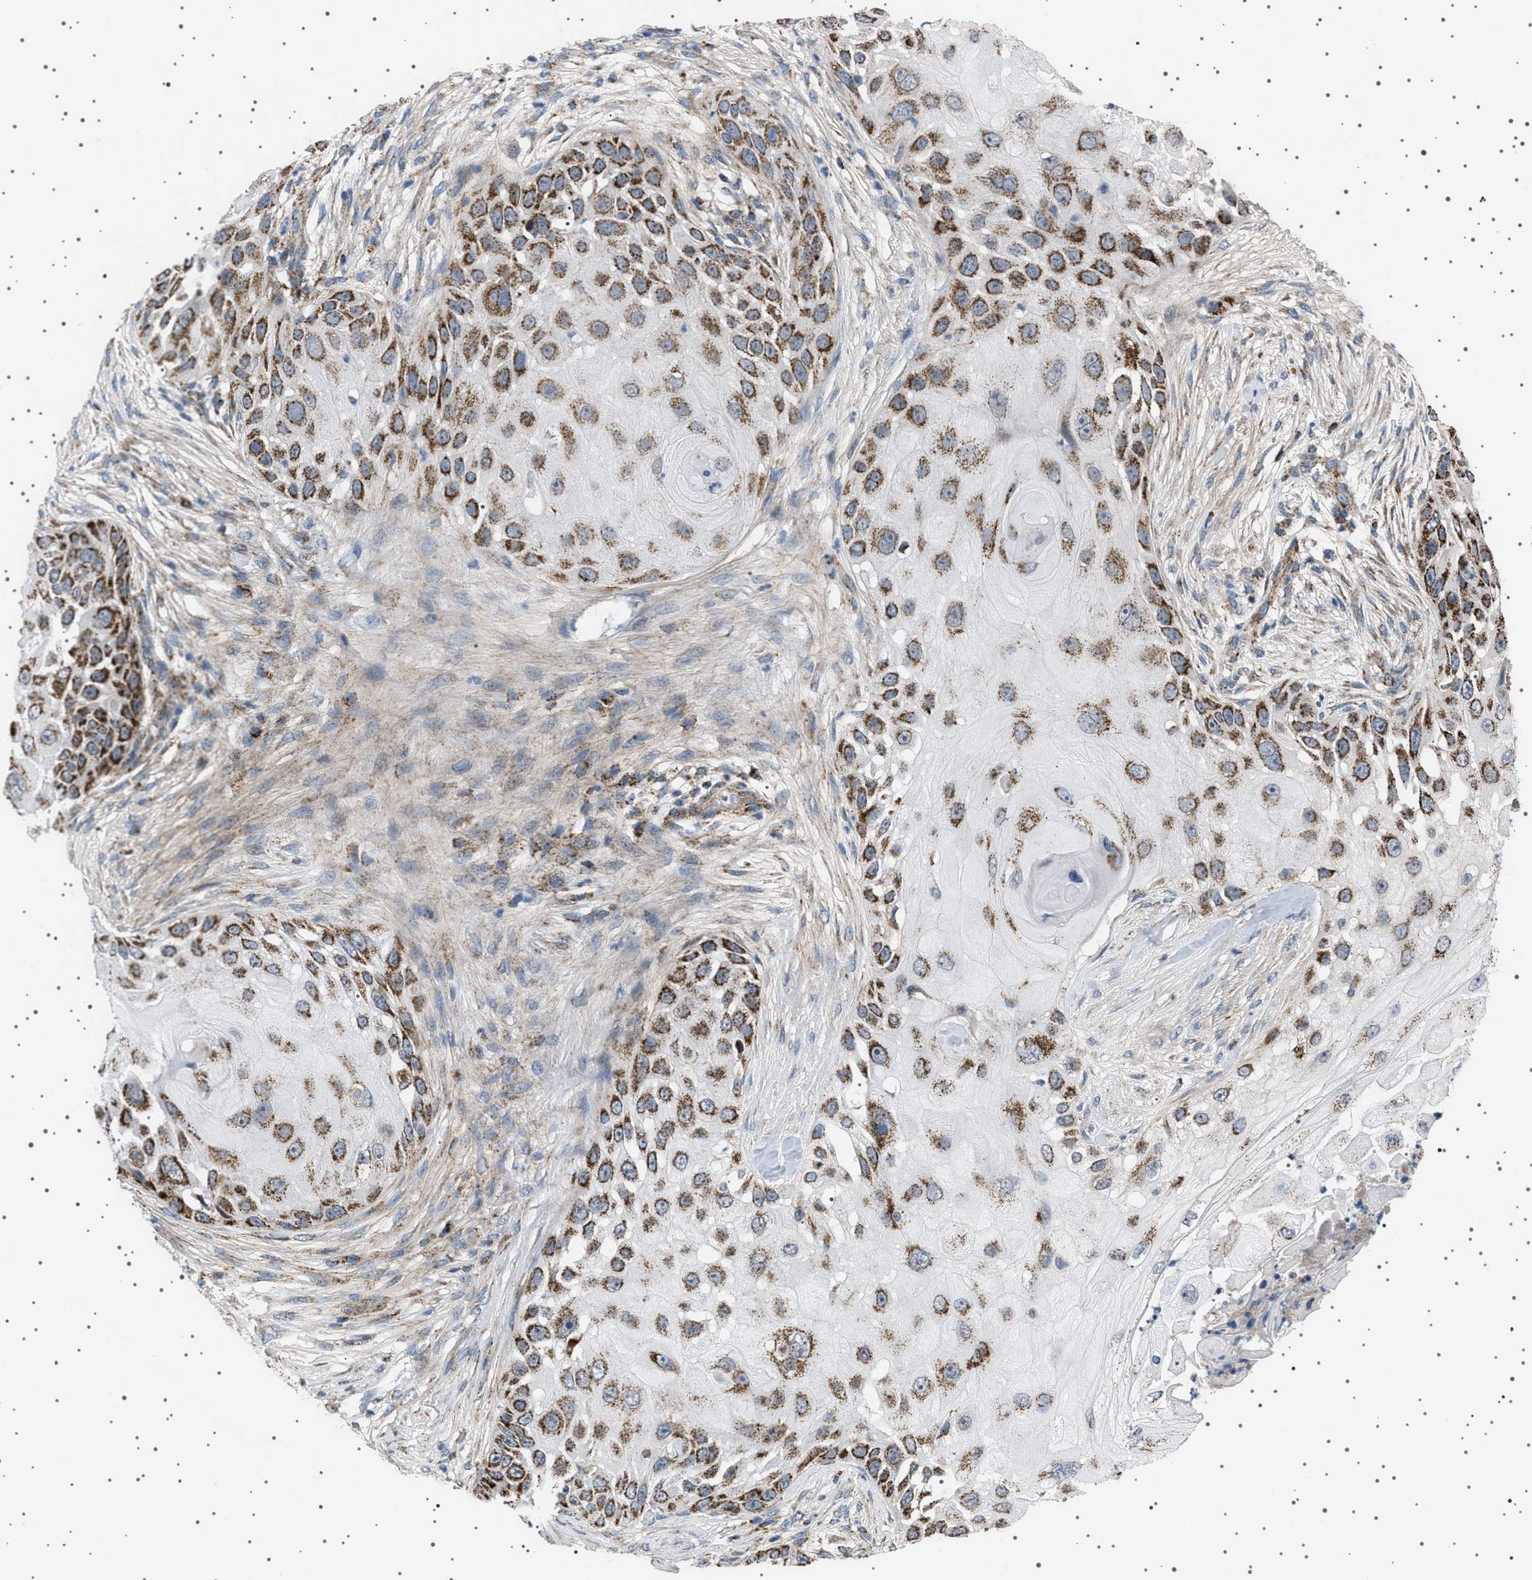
{"staining": {"intensity": "strong", "quantity": ">75%", "location": "cytoplasmic/membranous"}, "tissue": "skin cancer", "cell_type": "Tumor cells", "image_type": "cancer", "snomed": [{"axis": "morphology", "description": "Squamous cell carcinoma, NOS"}, {"axis": "topography", "description": "Skin"}], "caption": "A photomicrograph showing strong cytoplasmic/membranous staining in approximately >75% of tumor cells in skin squamous cell carcinoma, as visualized by brown immunohistochemical staining.", "gene": "UBXN8", "patient": {"sex": "female", "age": 44}}